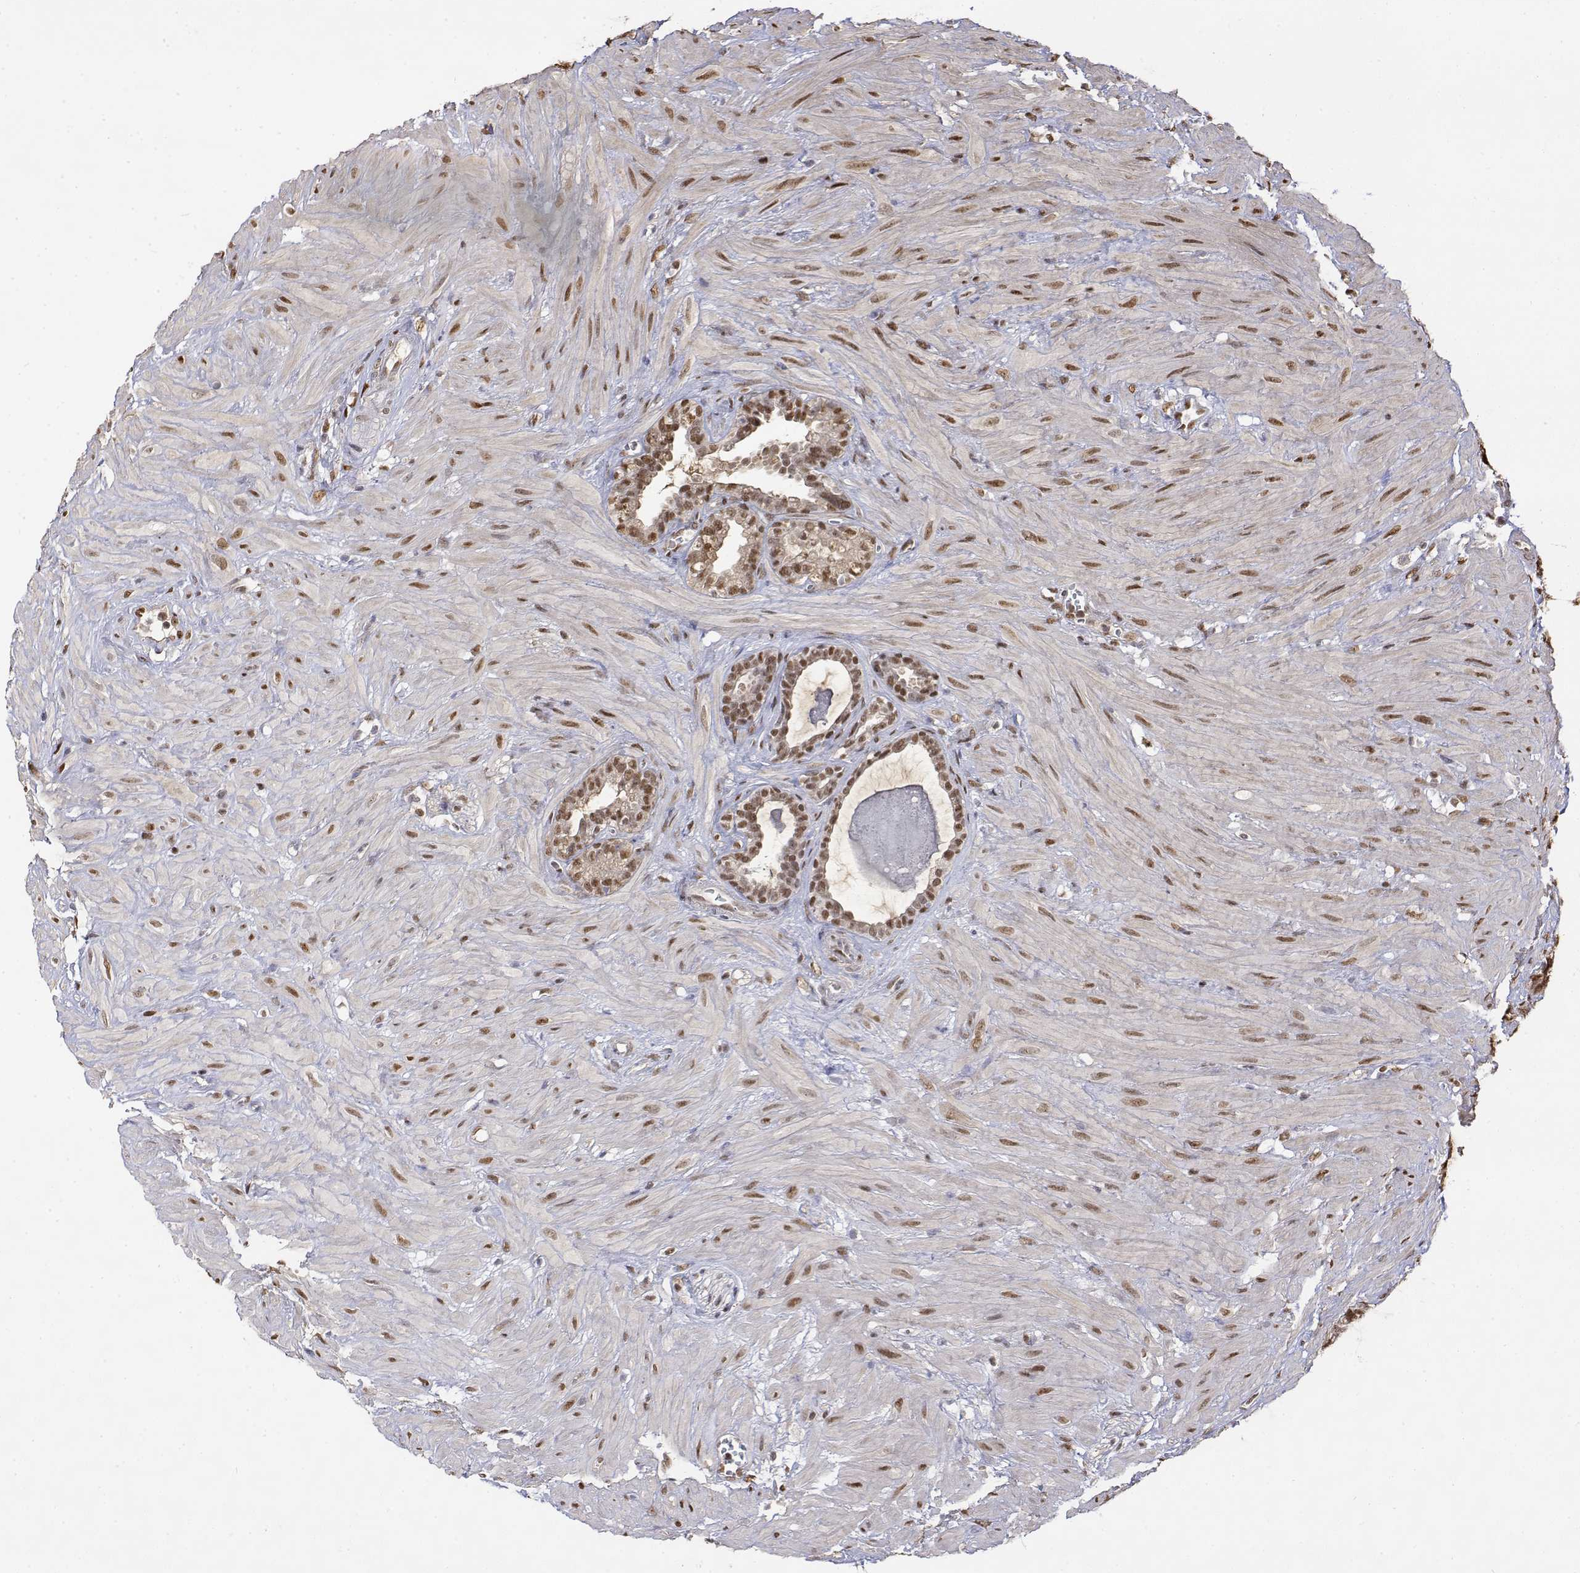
{"staining": {"intensity": "moderate", "quantity": ">75%", "location": "nuclear"}, "tissue": "seminal vesicle", "cell_type": "Glandular cells", "image_type": "normal", "snomed": [{"axis": "morphology", "description": "Normal tissue, NOS"}, {"axis": "topography", "description": "Seminal veicle"}], "caption": "Protein staining shows moderate nuclear positivity in approximately >75% of glandular cells in normal seminal vesicle. The staining was performed using DAB, with brown indicating positive protein expression. Nuclei are stained blue with hematoxylin.", "gene": "TPI1", "patient": {"sex": "male", "age": 76}}